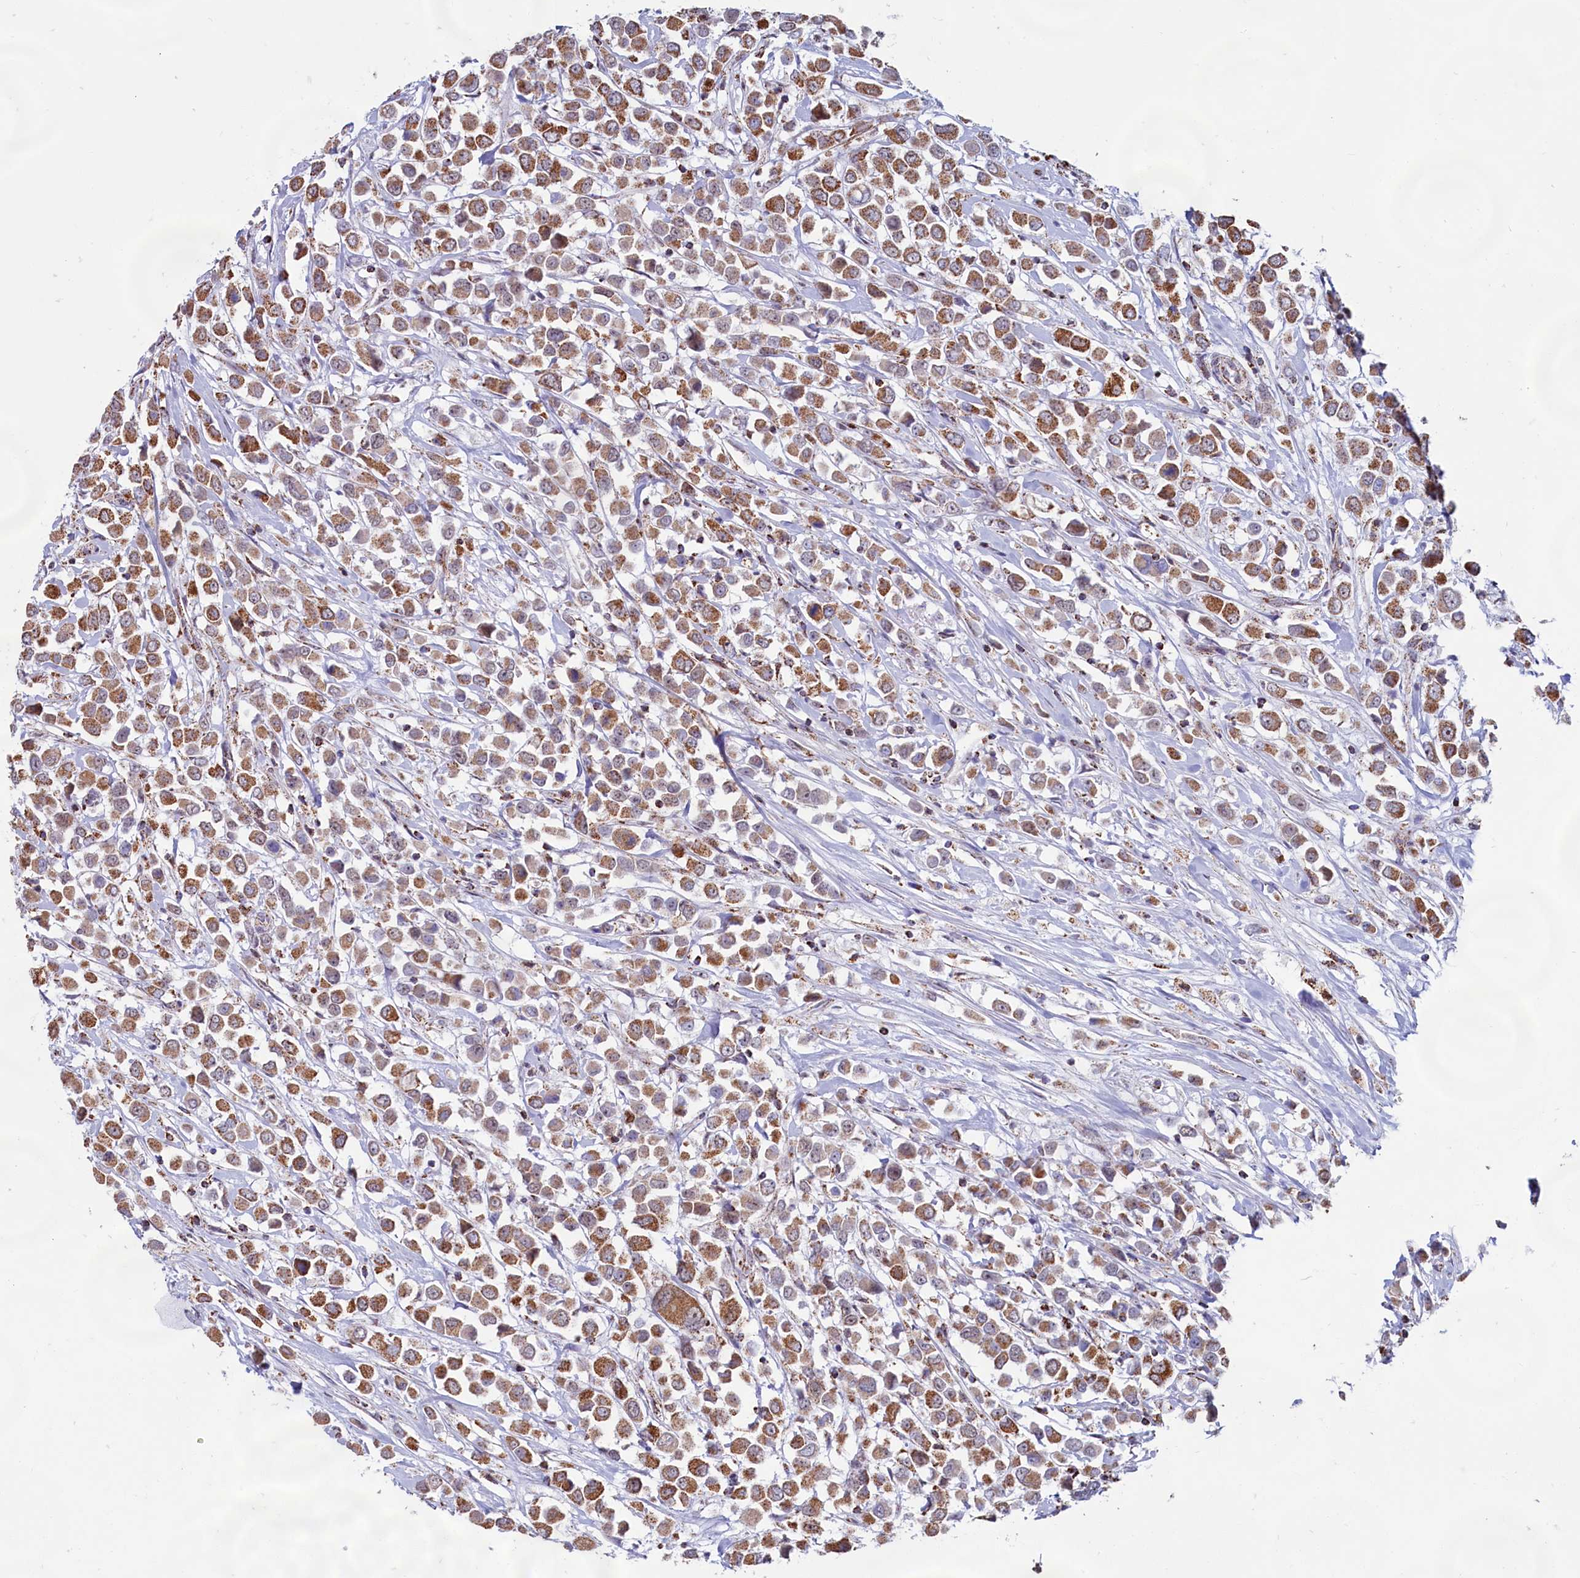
{"staining": {"intensity": "moderate", "quantity": ">75%", "location": "cytoplasmic/membranous"}, "tissue": "breast cancer", "cell_type": "Tumor cells", "image_type": "cancer", "snomed": [{"axis": "morphology", "description": "Duct carcinoma"}, {"axis": "topography", "description": "Breast"}], "caption": "The micrograph reveals staining of breast cancer, revealing moderate cytoplasmic/membranous protein expression (brown color) within tumor cells. (Stains: DAB (3,3'-diaminobenzidine) in brown, nuclei in blue, Microscopy: brightfield microscopy at high magnification).", "gene": "C1D", "patient": {"sex": "female", "age": 61}}